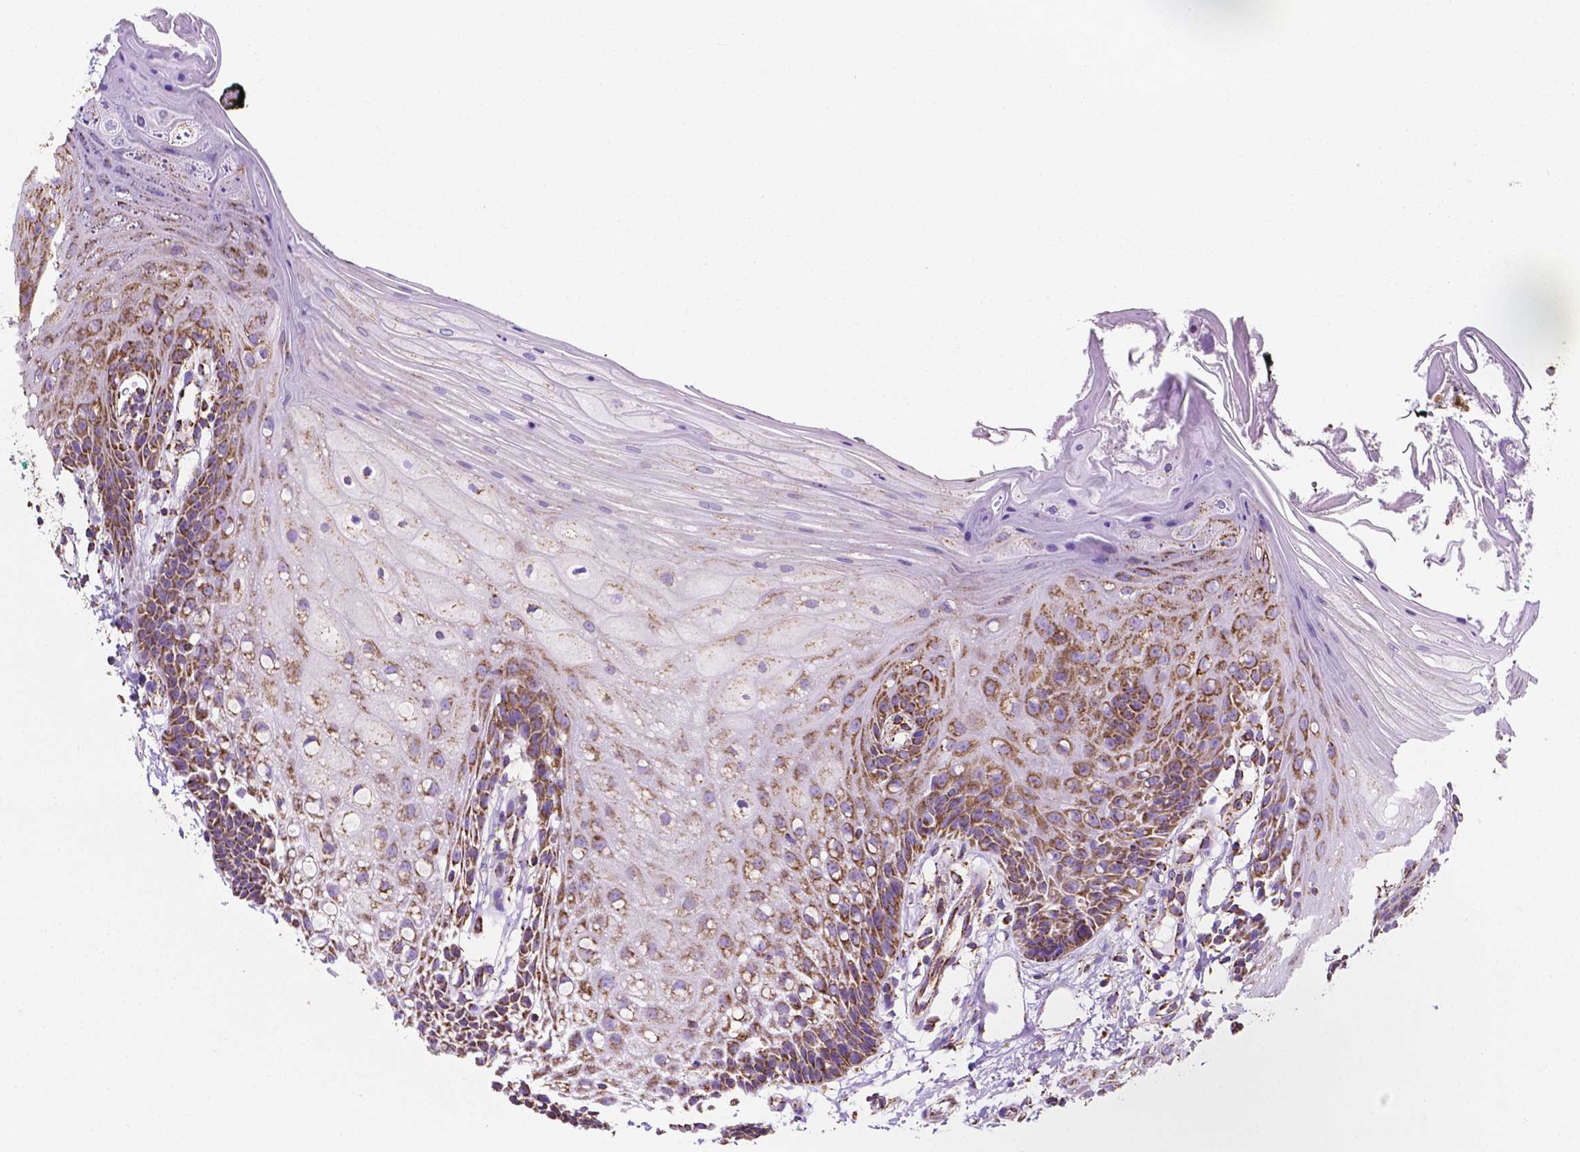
{"staining": {"intensity": "strong", "quantity": ">75%", "location": "cytoplasmic/membranous"}, "tissue": "oral mucosa", "cell_type": "Squamous epithelial cells", "image_type": "normal", "snomed": [{"axis": "morphology", "description": "Normal tissue, NOS"}, {"axis": "morphology", "description": "Squamous cell carcinoma, NOS"}, {"axis": "topography", "description": "Oral tissue"}, {"axis": "topography", "description": "Head-Neck"}], "caption": "This histopathology image shows immunohistochemistry (IHC) staining of normal oral mucosa, with high strong cytoplasmic/membranous expression in approximately >75% of squamous epithelial cells.", "gene": "RMDN3", "patient": {"sex": "male", "age": 69}}